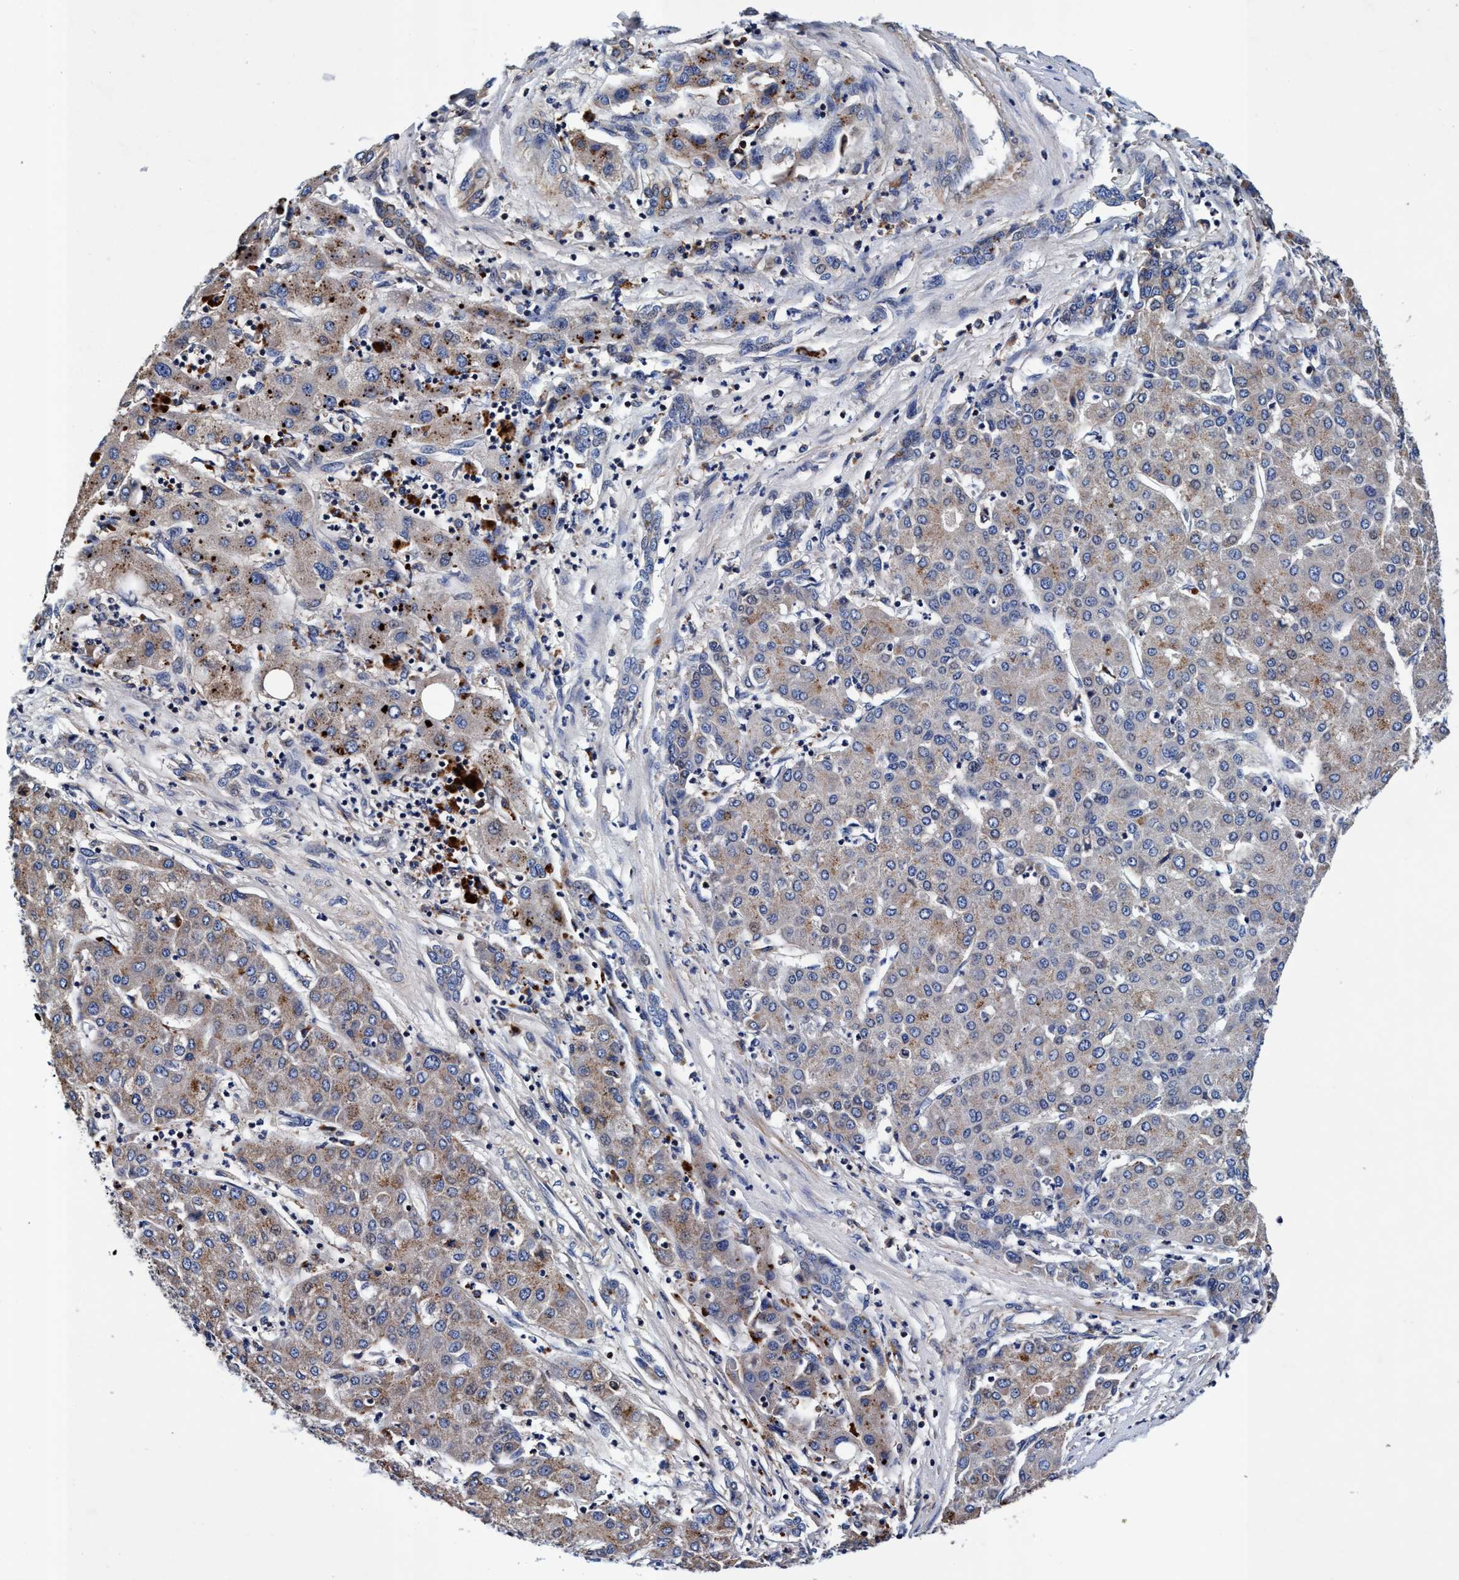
{"staining": {"intensity": "moderate", "quantity": "25%-75%", "location": "cytoplasmic/membranous"}, "tissue": "liver cancer", "cell_type": "Tumor cells", "image_type": "cancer", "snomed": [{"axis": "morphology", "description": "Carcinoma, Hepatocellular, NOS"}, {"axis": "topography", "description": "Liver"}], "caption": "Protein expression analysis of liver cancer (hepatocellular carcinoma) exhibits moderate cytoplasmic/membranous positivity in approximately 25%-75% of tumor cells. The staining was performed using DAB (3,3'-diaminobenzidine) to visualize the protein expression in brown, while the nuclei were stained in blue with hematoxylin (Magnification: 20x).", "gene": "RNF208", "patient": {"sex": "male", "age": 65}}